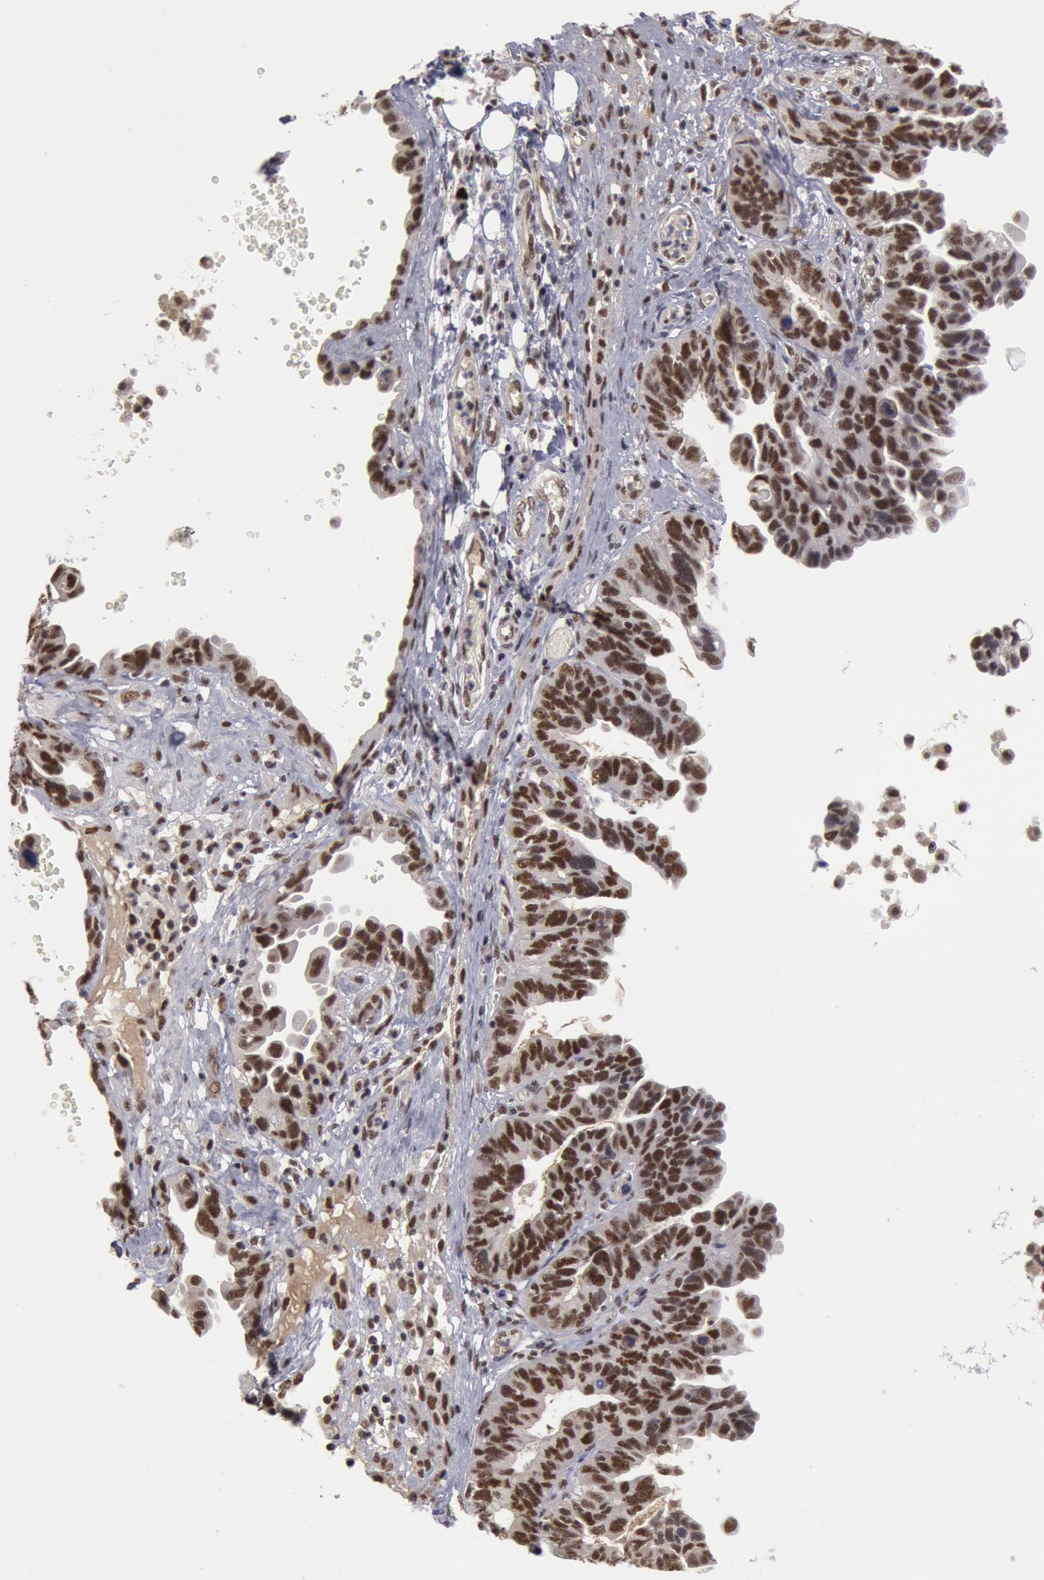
{"staining": {"intensity": "moderate", "quantity": ">75%", "location": "nuclear"}, "tissue": "ovarian cancer", "cell_type": "Tumor cells", "image_type": "cancer", "snomed": [{"axis": "morphology", "description": "Cystadenocarcinoma, serous, NOS"}, {"axis": "topography", "description": "Ovary"}], "caption": "Immunohistochemistry (IHC) image of serous cystadenocarcinoma (ovarian) stained for a protein (brown), which displays medium levels of moderate nuclear expression in about >75% of tumor cells.", "gene": "PPP4R3B", "patient": {"sex": "female", "age": 64}}